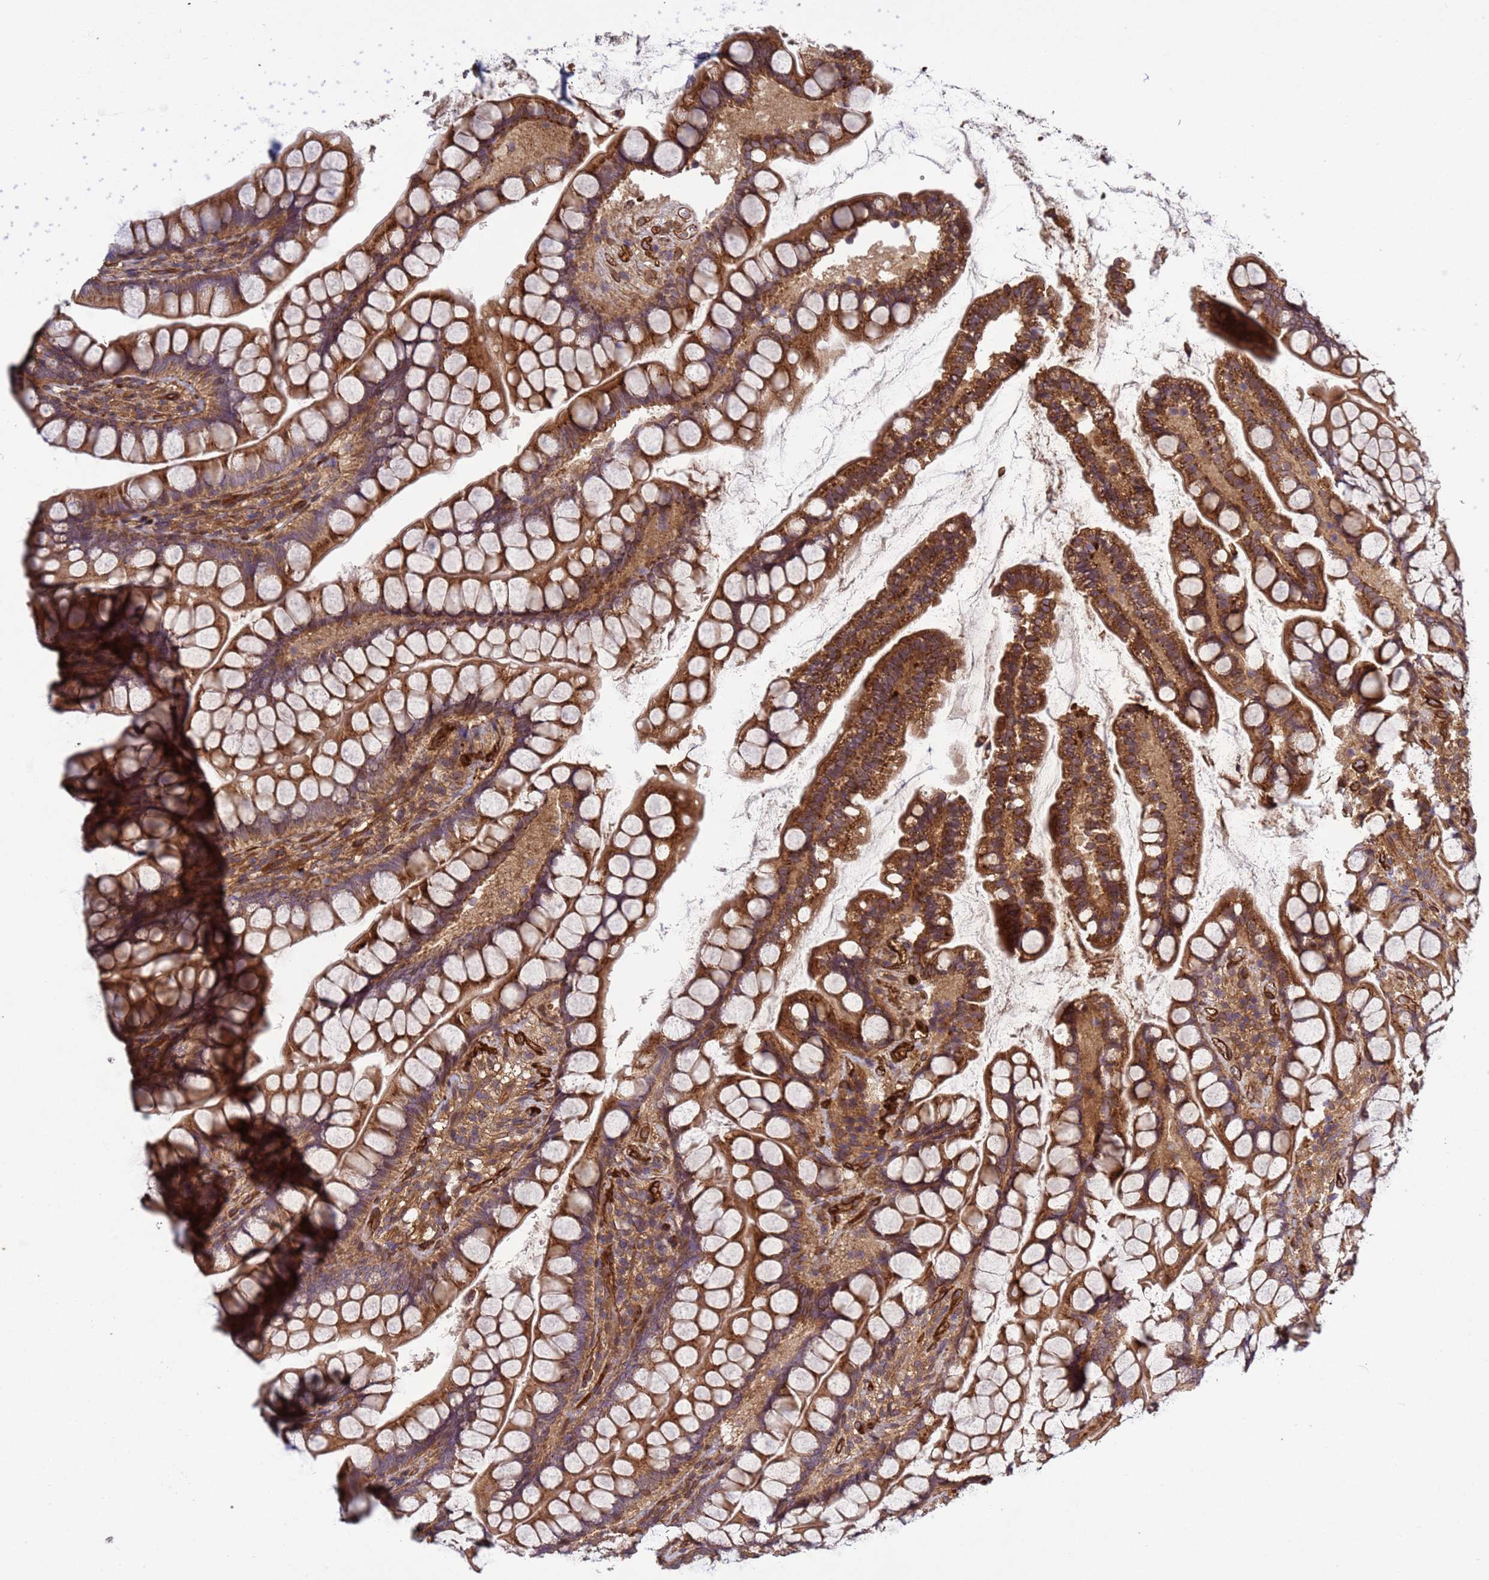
{"staining": {"intensity": "strong", "quantity": ">75%", "location": "cytoplasmic/membranous"}, "tissue": "small intestine", "cell_type": "Glandular cells", "image_type": "normal", "snomed": [{"axis": "morphology", "description": "Normal tissue, NOS"}, {"axis": "topography", "description": "Small intestine"}], "caption": "High-power microscopy captured an immunohistochemistry (IHC) image of unremarkable small intestine, revealing strong cytoplasmic/membranous staining in approximately >75% of glandular cells.", "gene": "C8orf34", "patient": {"sex": "male", "age": 70}}